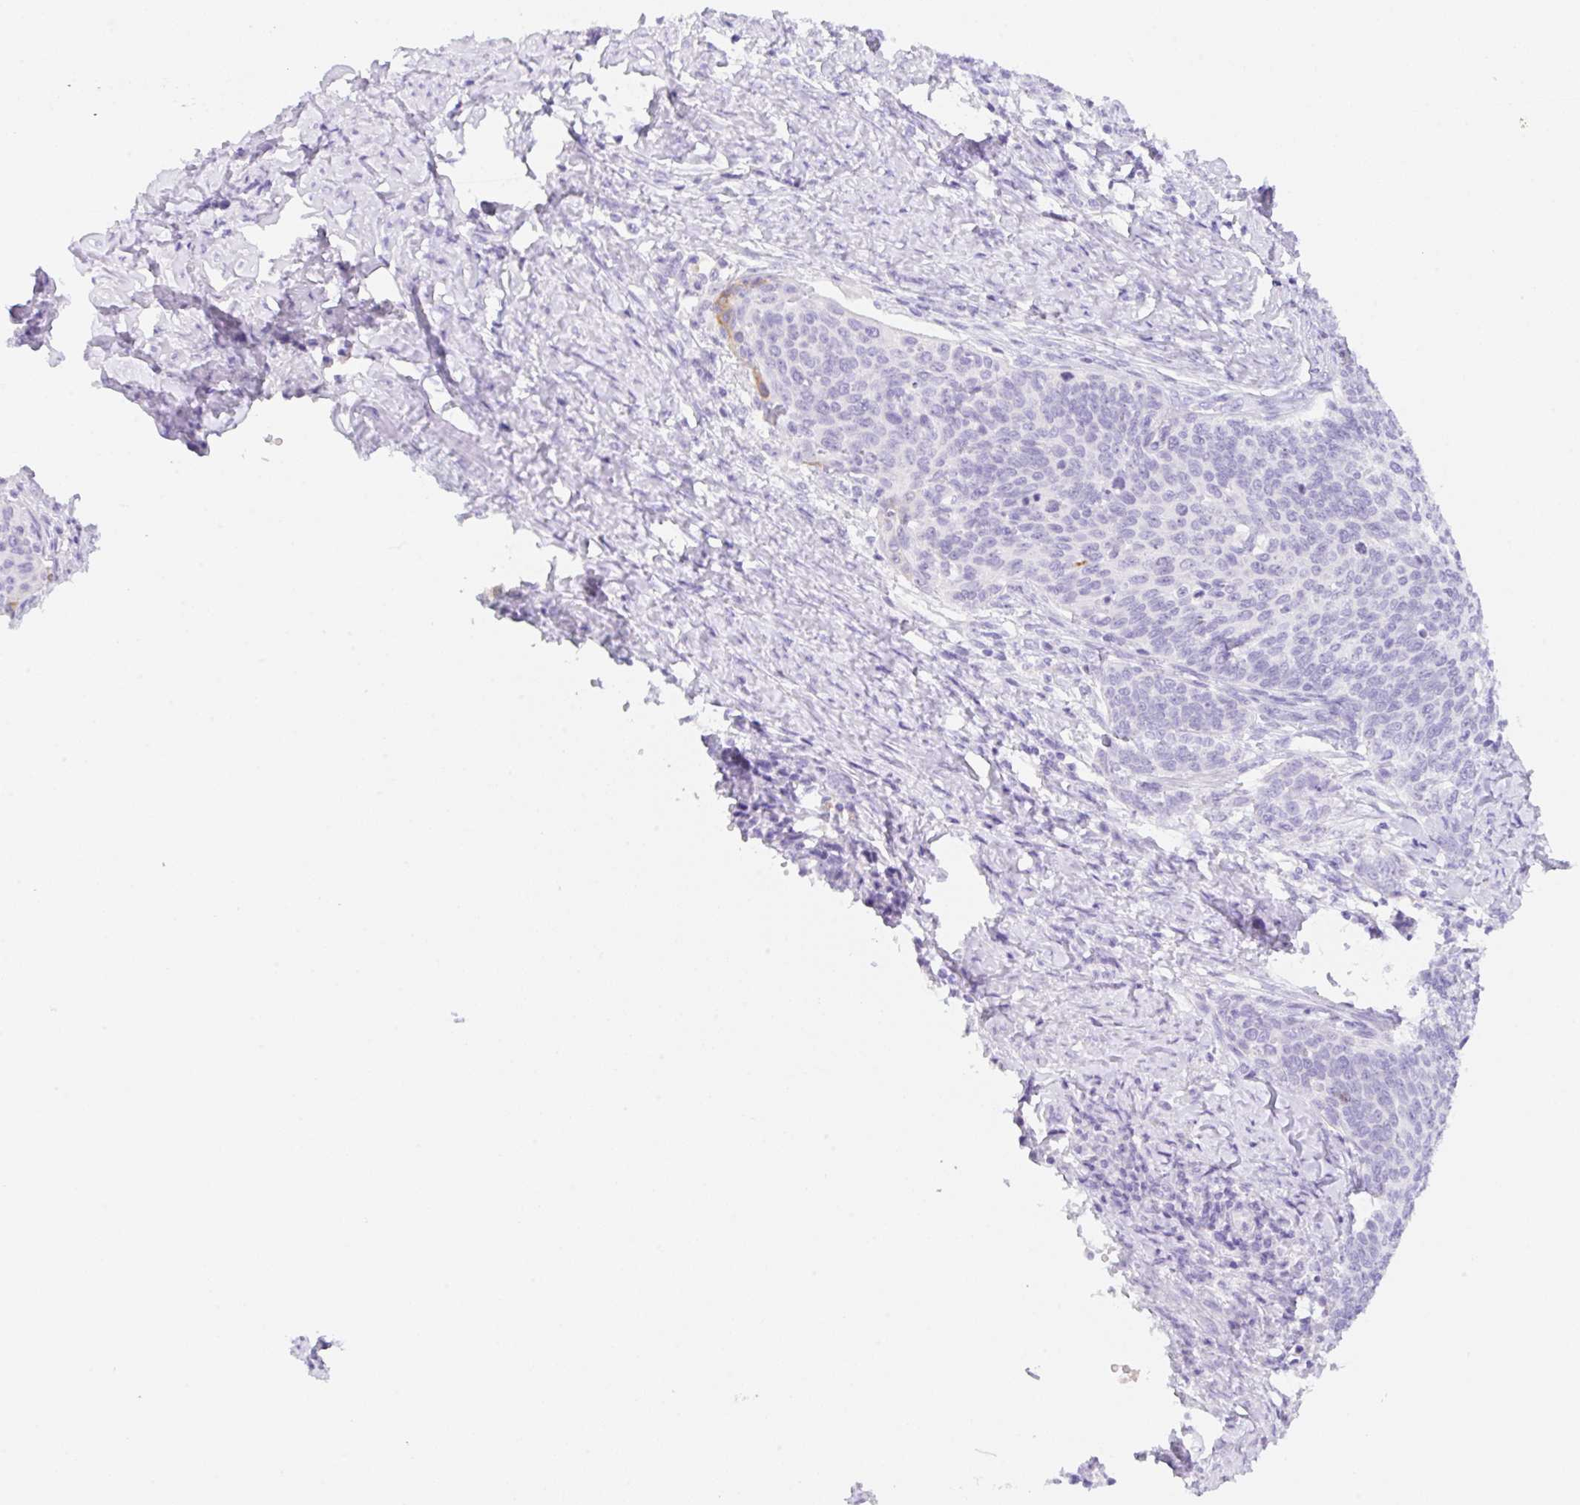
{"staining": {"intensity": "negative", "quantity": "none", "location": "none"}, "tissue": "cervical cancer", "cell_type": "Tumor cells", "image_type": "cancer", "snomed": [{"axis": "morphology", "description": "Squamous cell carcinoma, NOS"}, {"axis": "topography", "description": "Cervix"}], "caption": "DAB immunohistochemical staining of cervical cancer (squamous cell carcinoma) reveals no significant positivity in tumor cells. (DAB (3,3'-diaminobenzidine) IHC, high magnification).", "gene": "KLK8", "patient": {"sex": "female", "age": 39}}